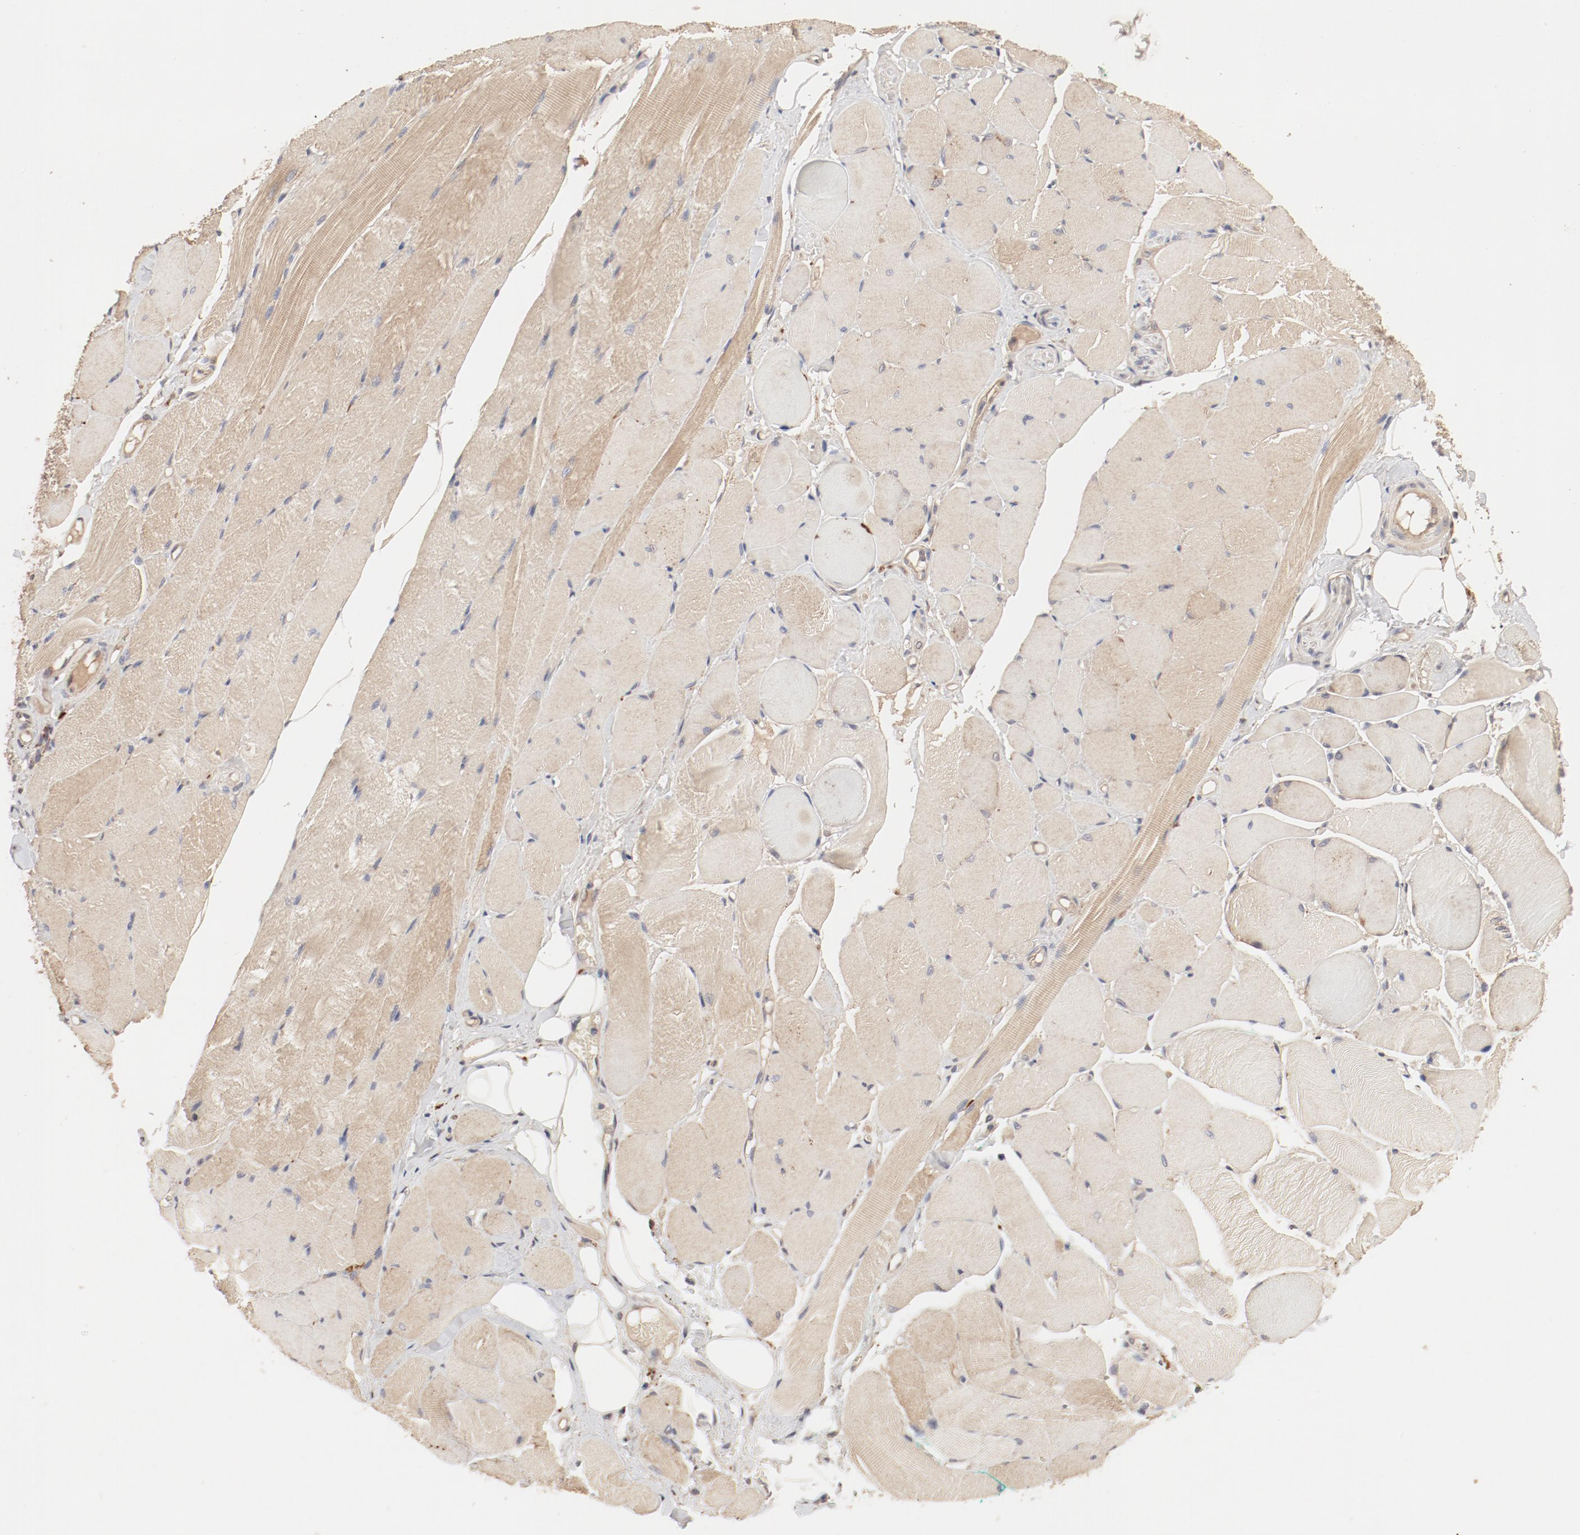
{"staining": {"intensity": "moderate", "quantity": ">75%", "location": "cytoplasmic/membranous"}, "tissue": "skeletal muscle", "cell_type": "Myocytes", "image_type": "normal", "snomed": [{"axis": "morphology", "description": "Normal tissue, NOS"}, {"axis": "topography", "description": "Skeletal muscle"}, {"axis": "topography", "description": "Peripheral nerve tissue"}], "caption": "Approximately >75% of myocytes in benign skeletal muscle display moderate cytoplasmic/membranous protein positivity as visualized by brown immunohistochemical staining.", "gene": "IL3RA", "patient": {"sex": "female", "age": 84}}